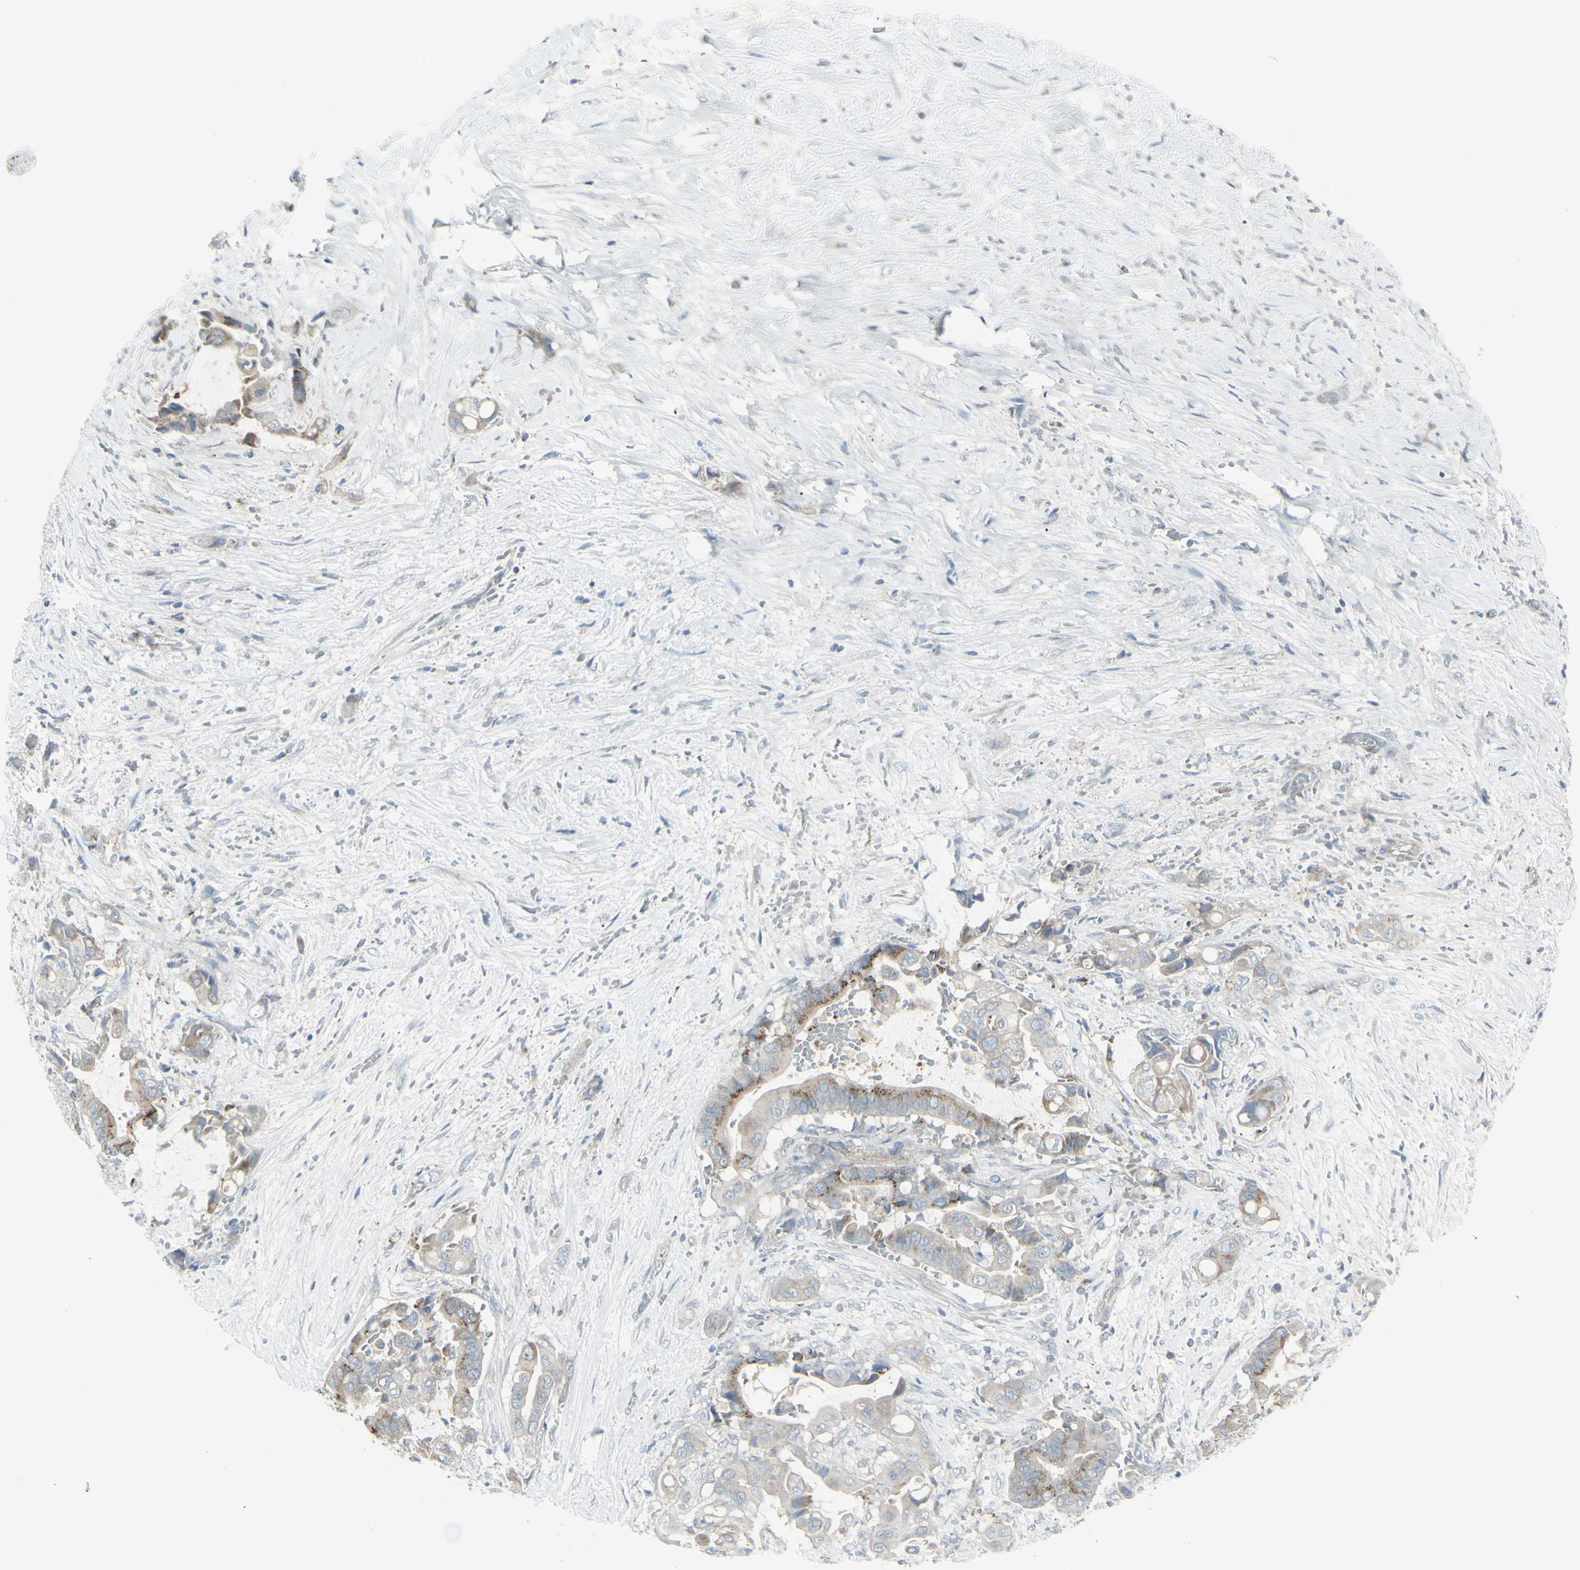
{"staining": {"intensity": "moderate", "quantity": "<25%", "location": "cytoplasmic/membranous"}, "tissue": "liver cancer", "cell_type": "Tumor cells", "image_type": "cancer", "snomed": [{"axis": "morphology", "description": "Cholangiocarcinoma"}, {"axis": "topography", "description": "Liver"}], "caption": "An image showing moderate cytoplasmic/membranous staining in approximately <25% of tumor cells in cholangiocarcinoma (liver), as visualized by brown immunohistochemical staining.", "gene": "GALNT6", "patient": {"sex": "female", "age": 61}}